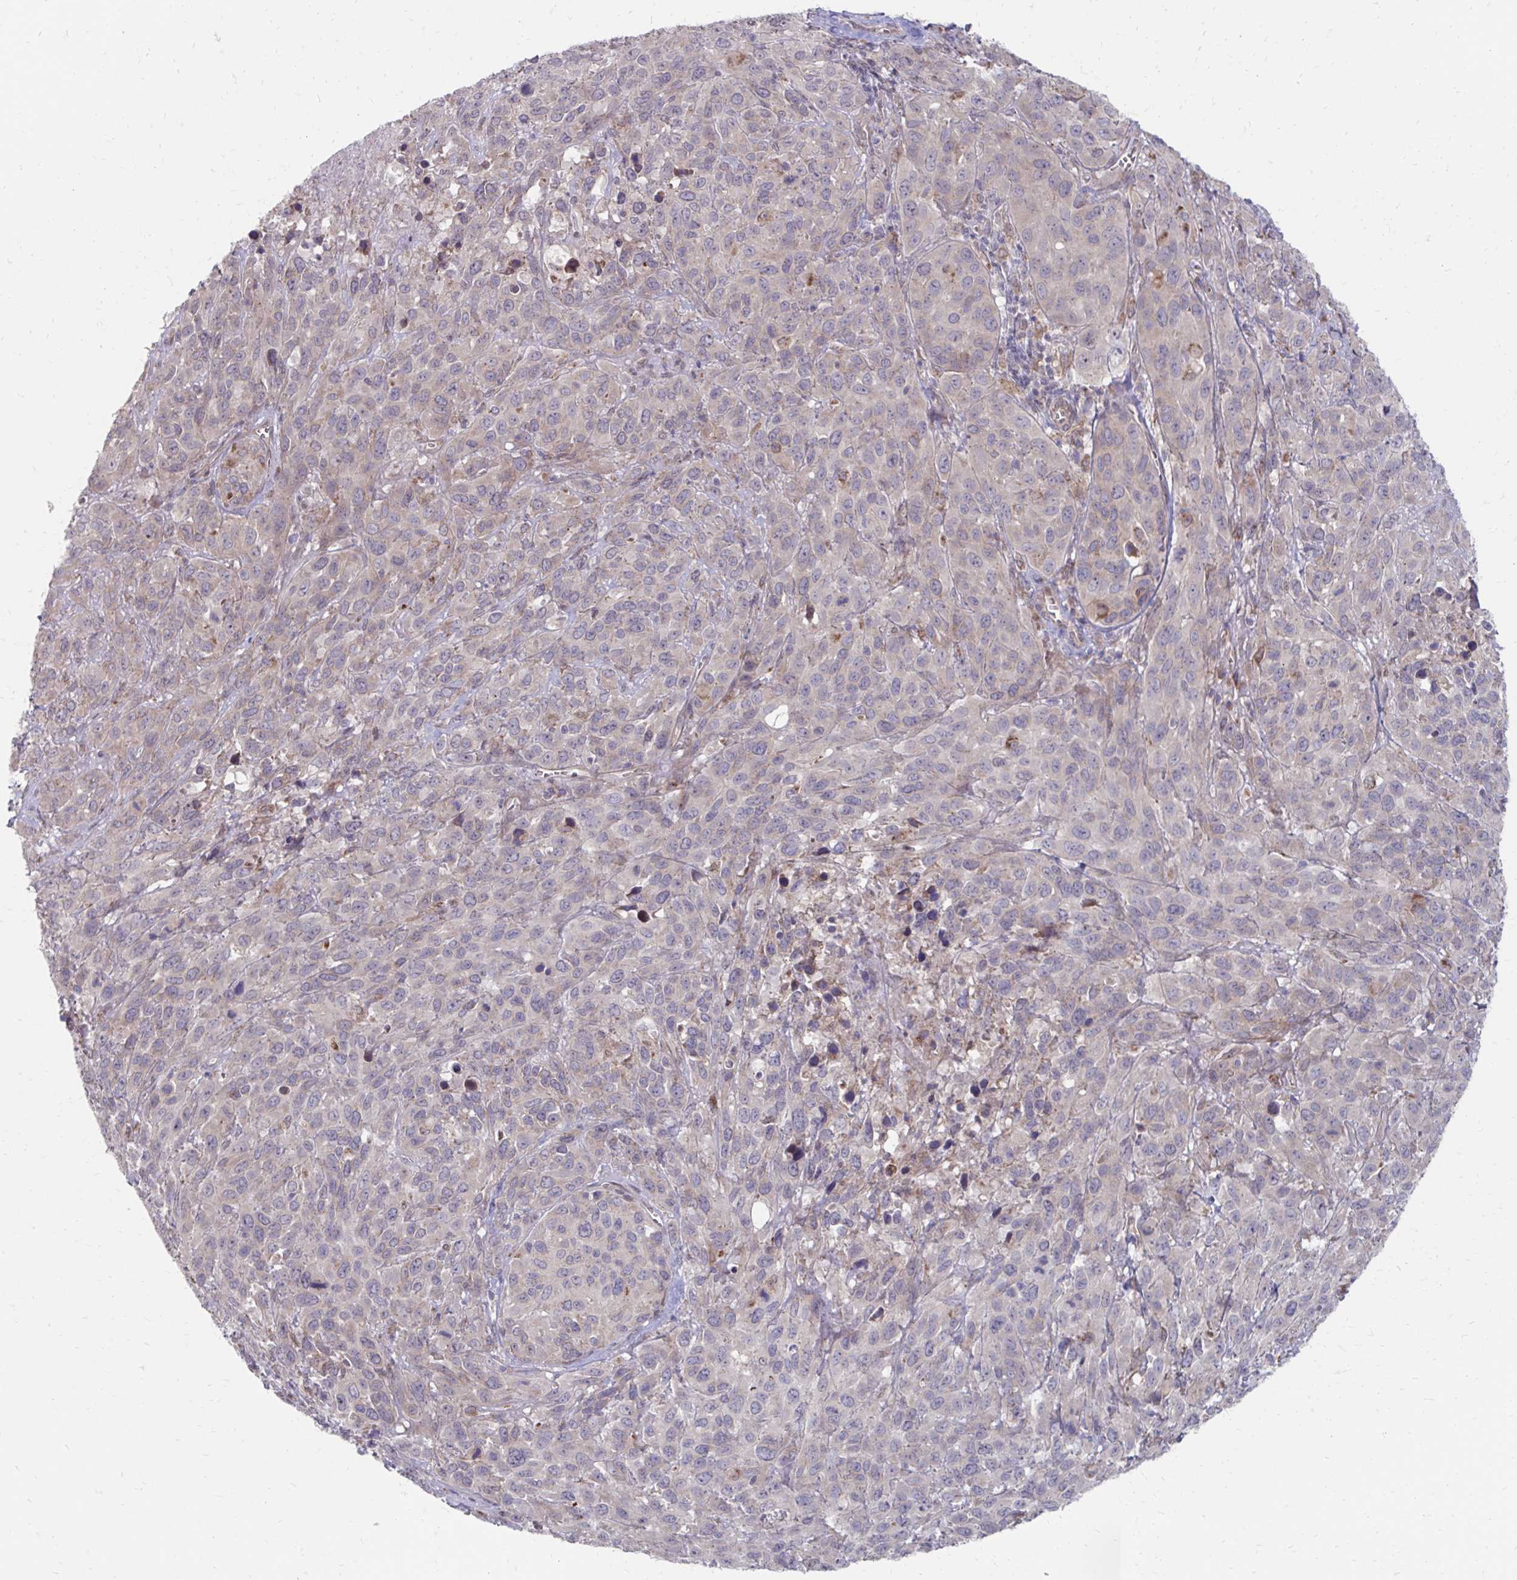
{"staining": {"intensity": "negative", "quantity": "none", "location": "none"}, "tissue": "cervical cancer", "cell_type": "Tumor cells", "image_type": "cancer", "snomed": [{"axis": "morphology", "description": "Normal tissue, NOS"}, {"axis": "morphology", "description": "Squamous cell carcinoma, NOS"}, {"axis": "topography", "description": "Cervix"}], "caption": "A high-resolution histopathology image shows immunohistochemistry staining of squamous cell carcinoma (cervical), which shows no significant staining in tumor cells.", "gene": "ITPR2", "patient": {"sex": "female", "age": 51}}